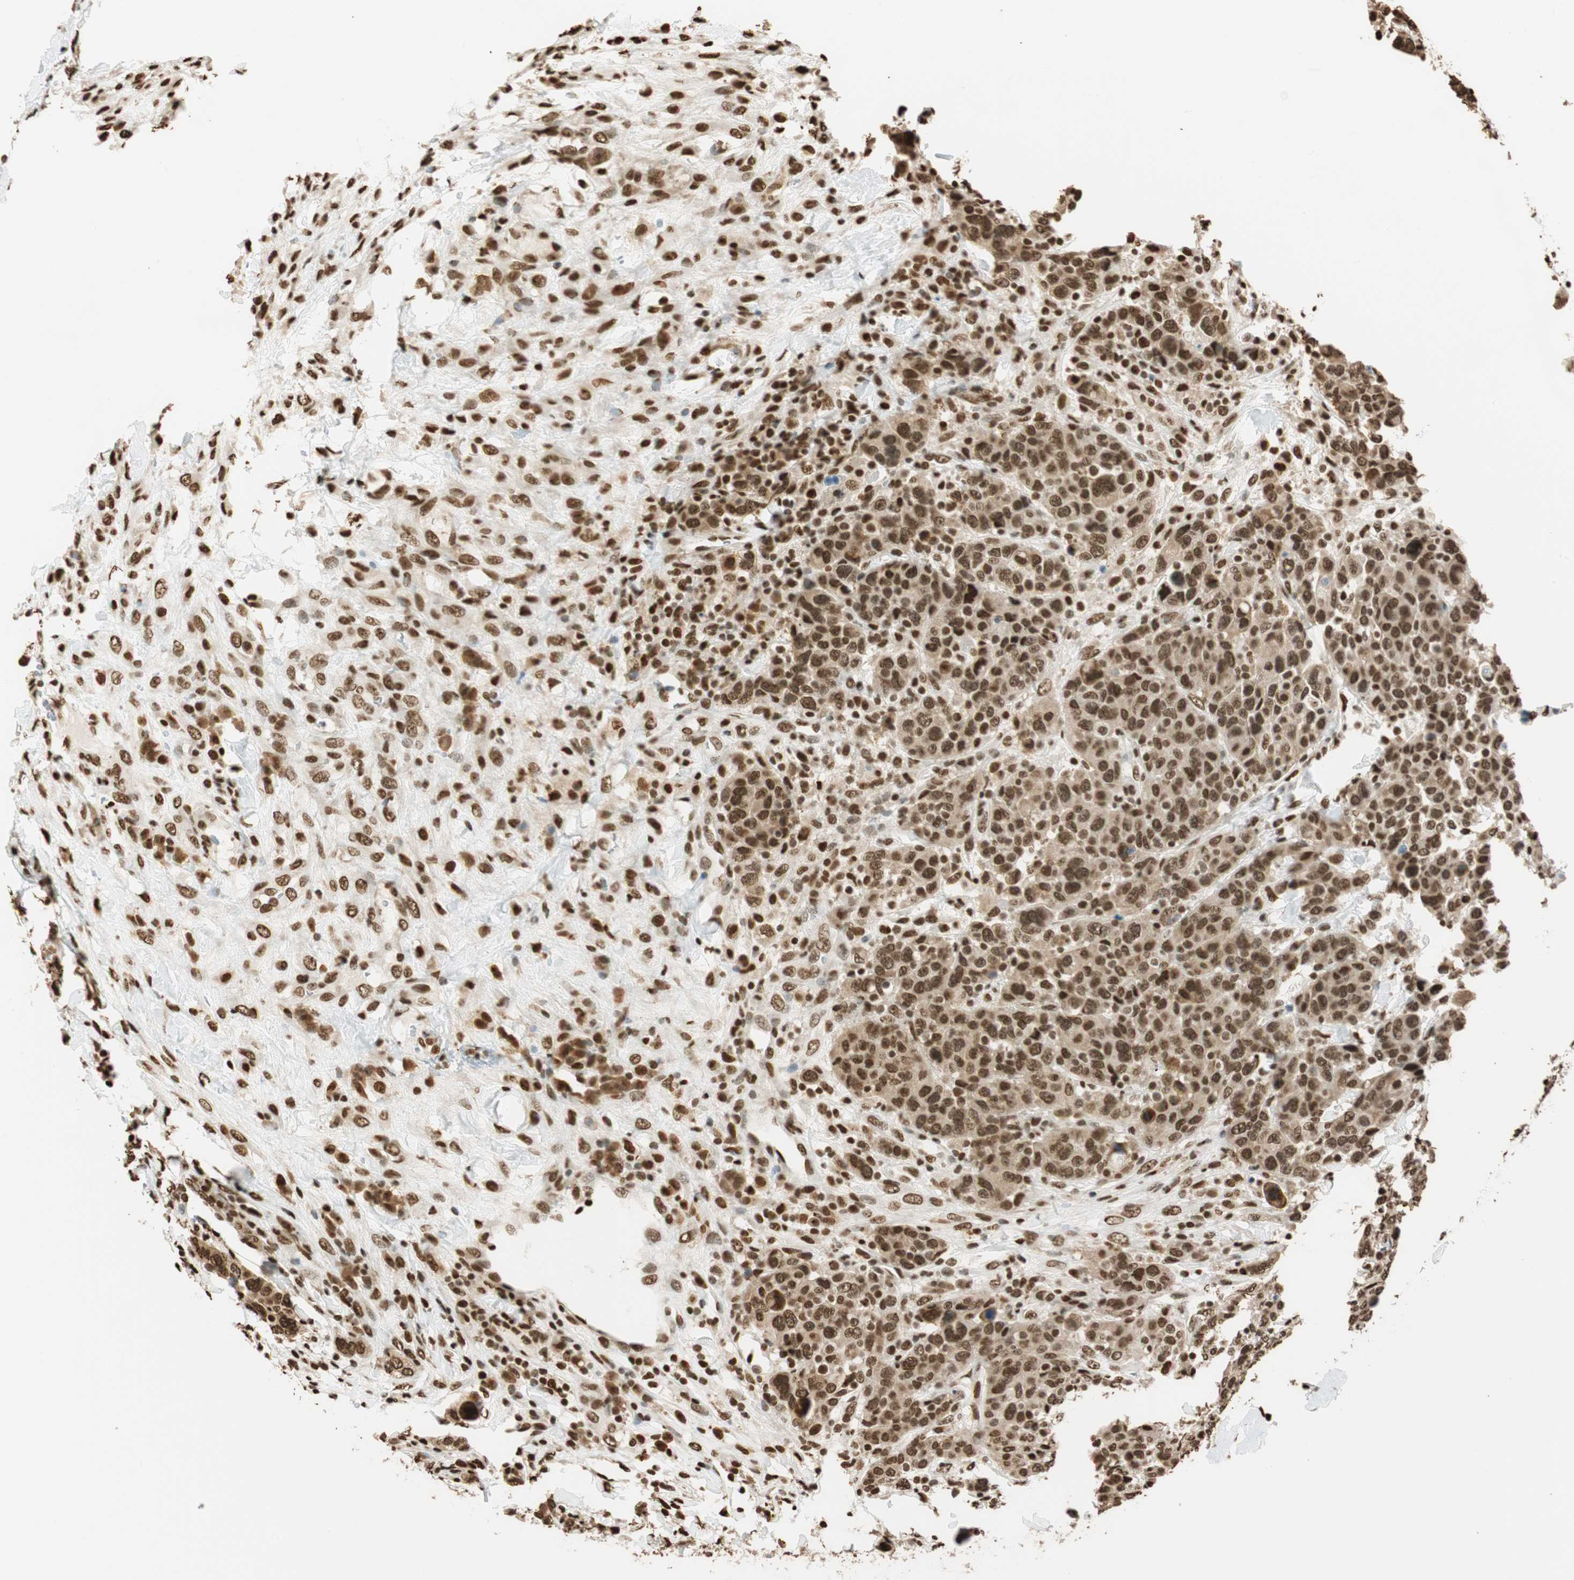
{"staining": {"intensity": "strong", "quantity": ">75%", "location": "cytoplasmic/membranous,nuclear"}, "tissue": "breast cancer", "cell_type": "Tumor cells", "image_type": "cancer", "snomed": [{"axis": "morphology", "description": "Duct carcinoma"}, {"axis": "topography", "description": "Breast"}], "caption": "Immunohistochemical staining of breast cancer (invasive ductal carcinoma) exhibits strong cytoplasmic/membranous and nuclear protein expression in about >75% of tumor cells.", "gene": "FANCG", "patient": {"sex": "female", "age": 37}}